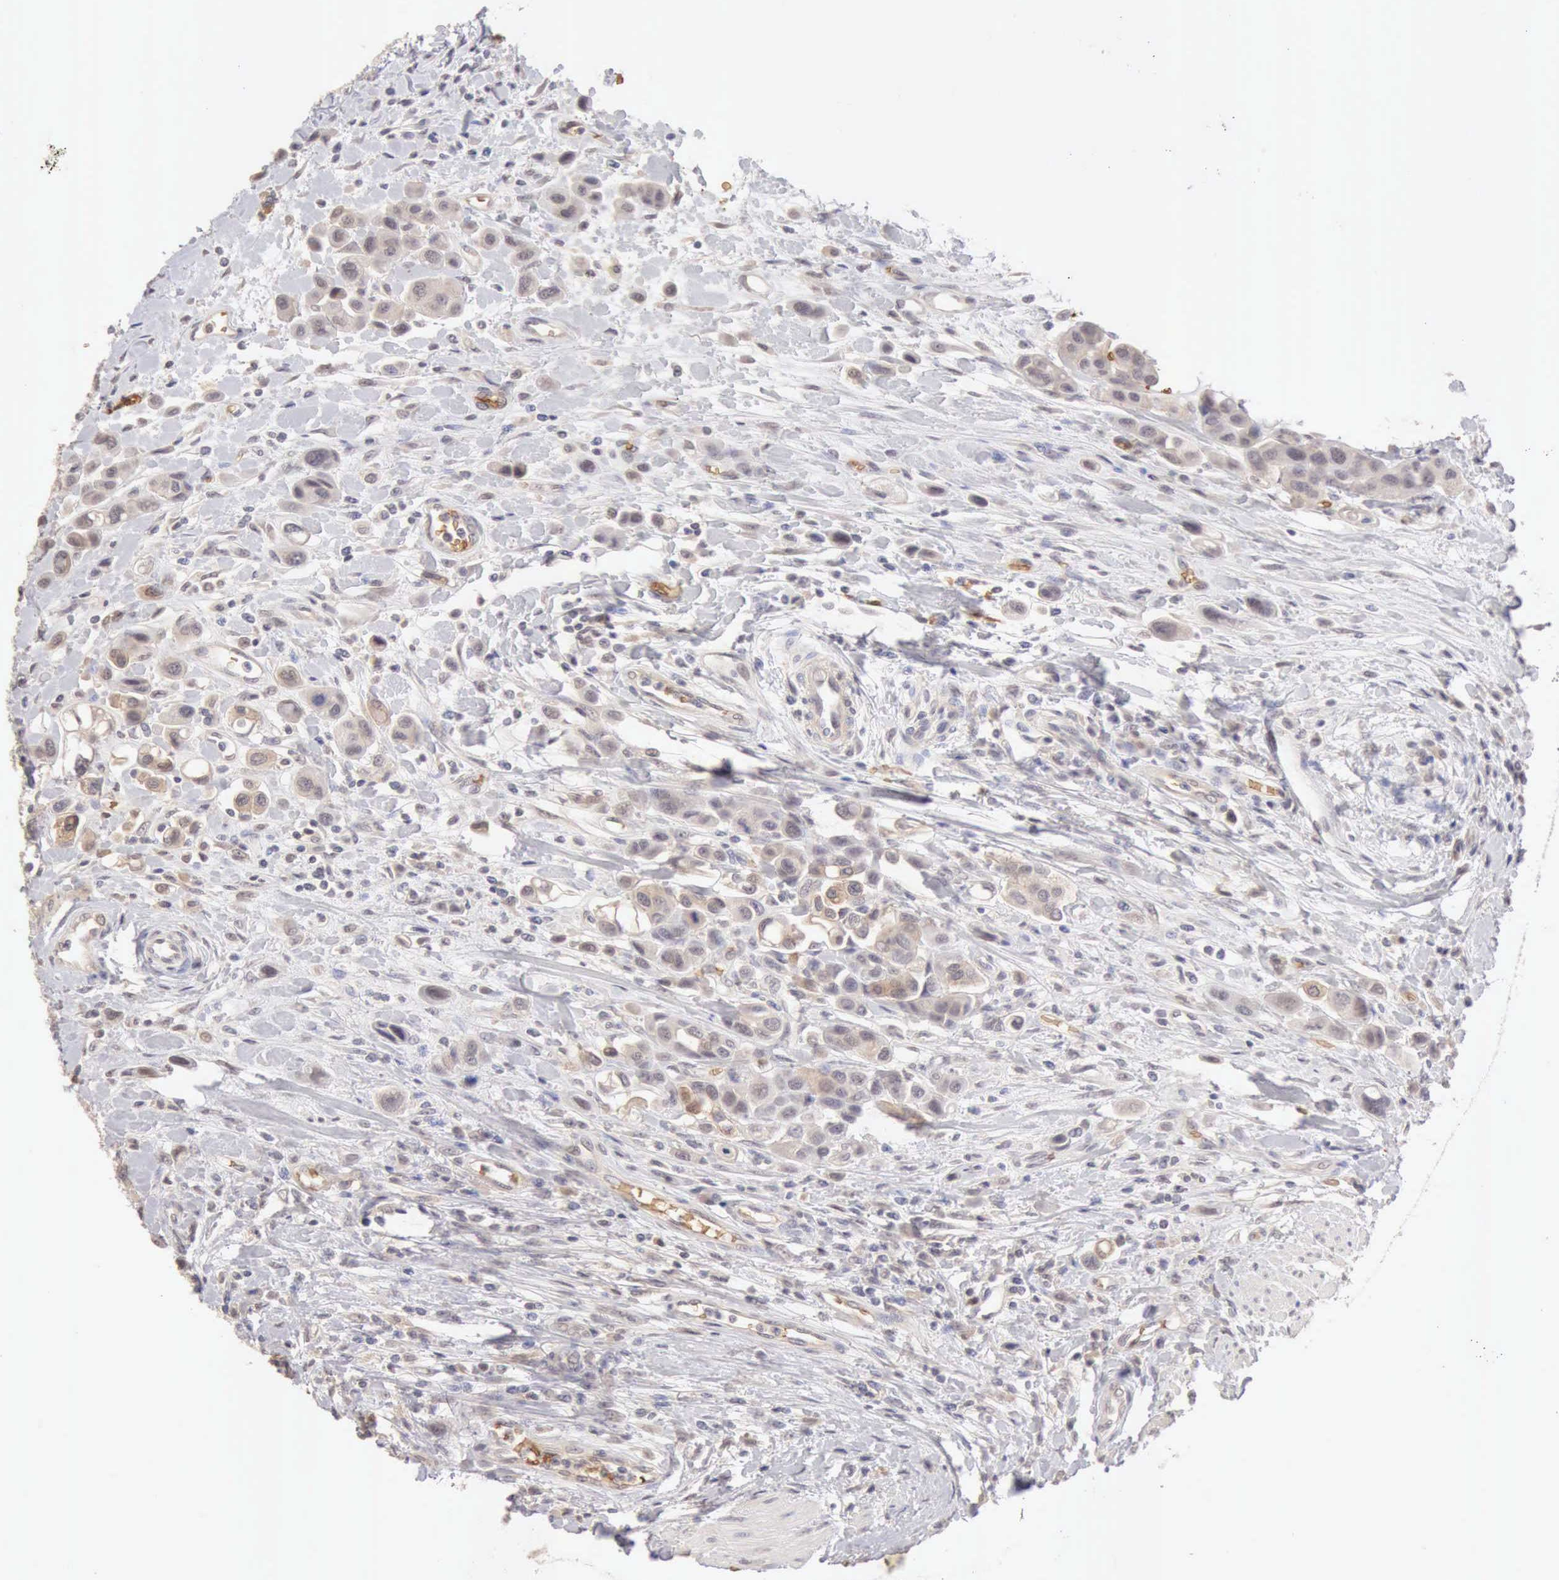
{"staining": {"intensity": "negative", "quantity": "none", "location": "none"}, "tissue": "urothelial cancer", "cell_type": "Tumor cells", "image_type": "cancer", "snomed": [{"axis": "morphology", "description": "Urothelial carcinoma, High grade"}, {"axis": "topography", "description": "Urinary bladder"}], "caption": "Image shows no significant protein expression in tumor cells of urothelial carcinoma (high-grade).", "gene": "CFI", "patient": {"sex": "male", "age": 50}}